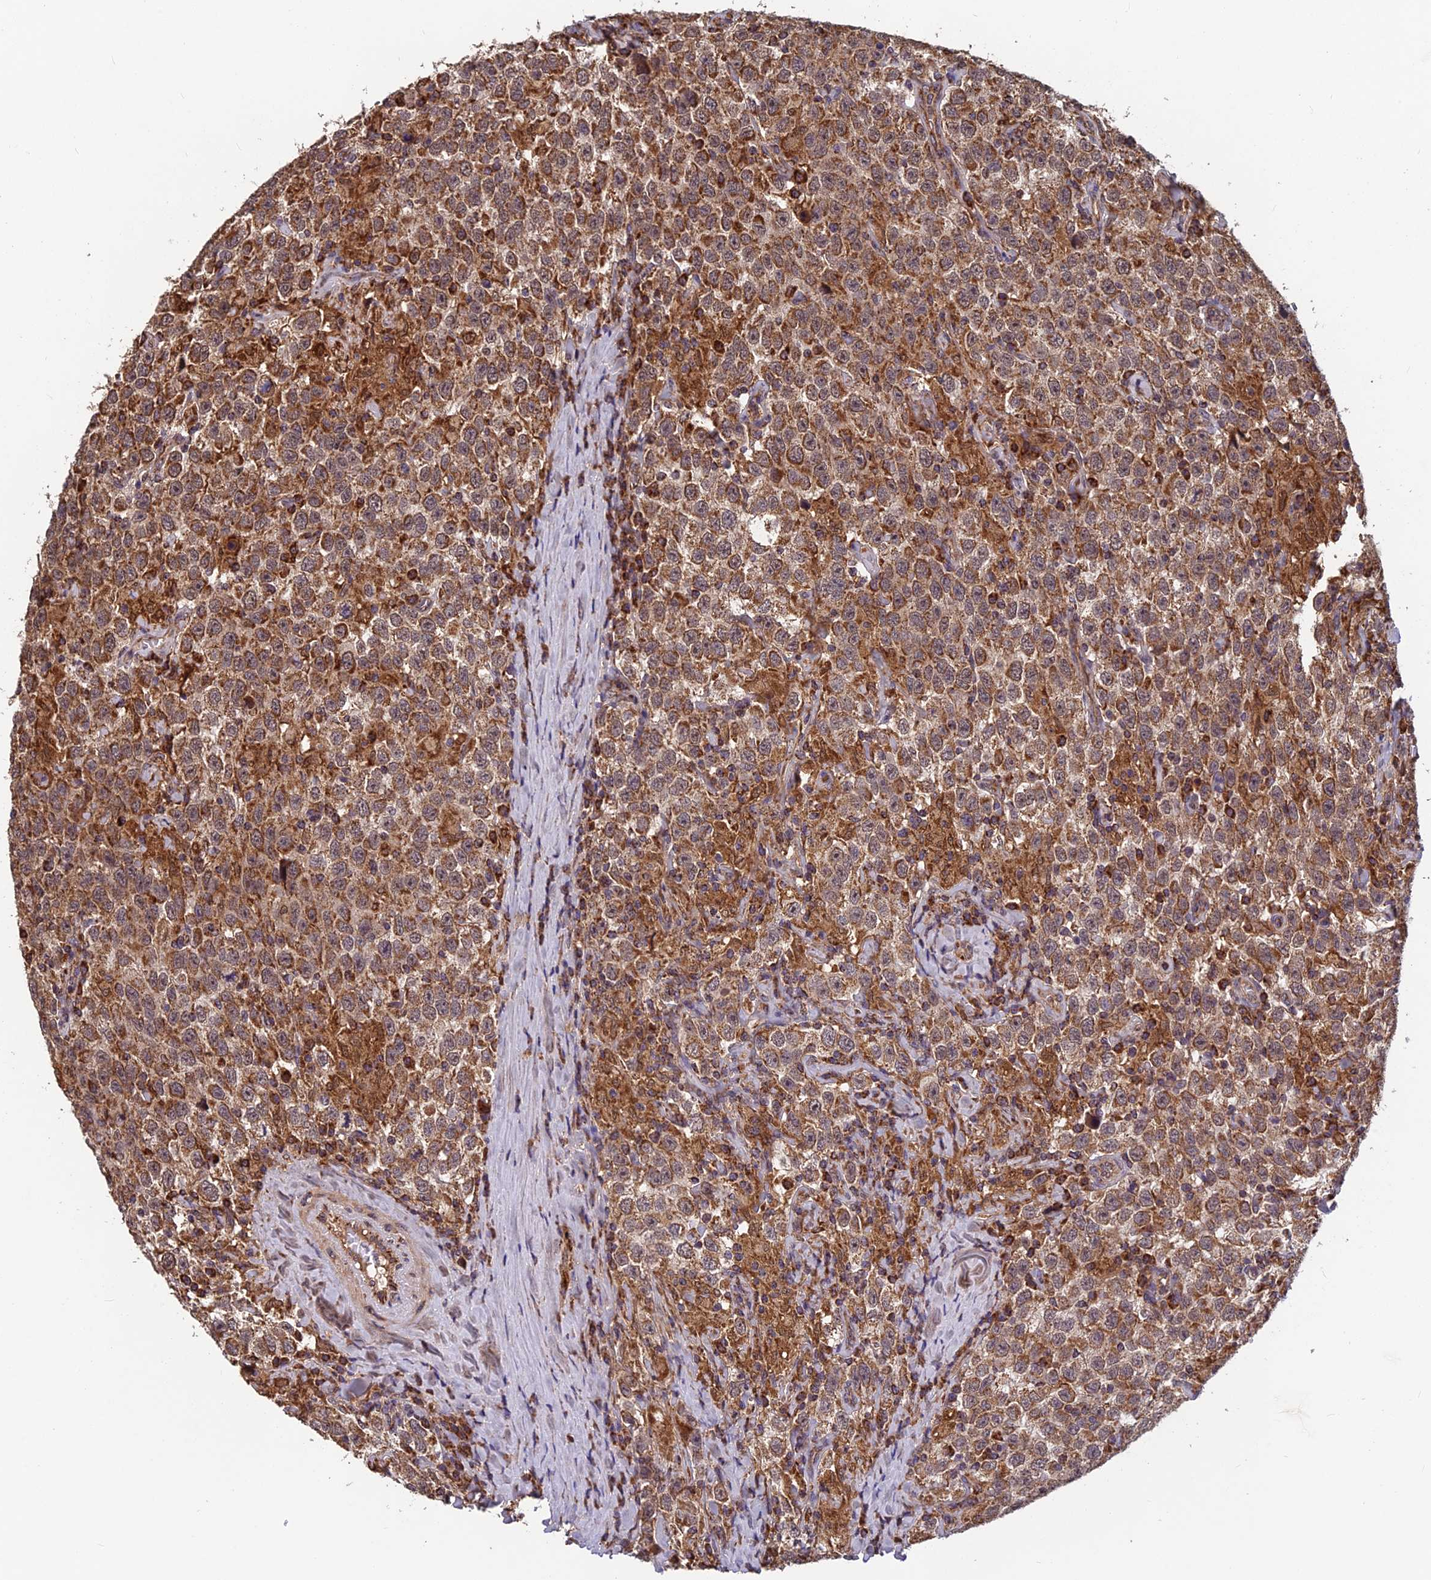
{"staining": {"intensity": "moderate", "quantity": ">75%", "location": "cytoplasmic/membranous"}, "tissue": "testis cancer", "cell_type": "Tumor cells", "image_type": "cancer", "snomed": [{"axis": "morphology", "description": "Seminoma, NOS"}, {"axis": "topography", "description": "Testis"}], "caption": "DAB immunohistochemical staining of testis cancer (seminoma) shows moderate cytoplasmic/membranous protein staining in approximately >75% of tumor cells.", "gene": "CCDC15", "patient": {"sex": "male", "age": 41}}